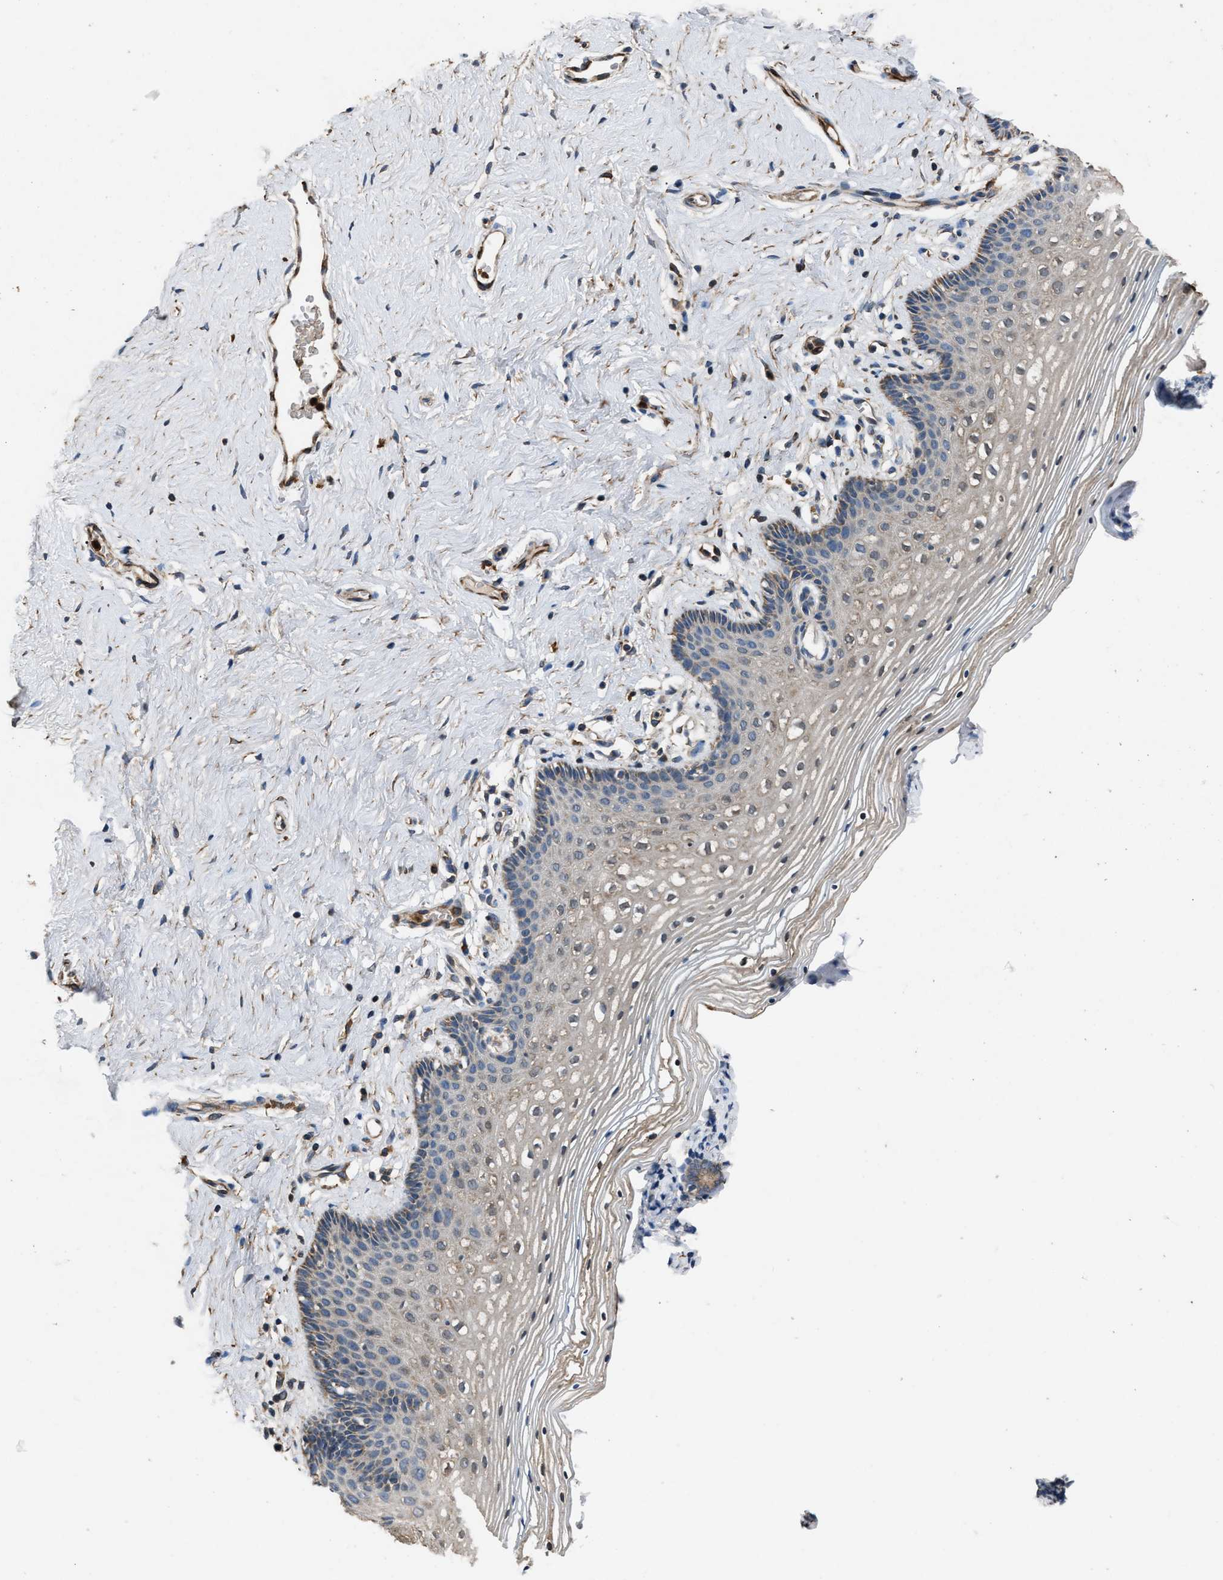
{"staining": {"intensity": "negative", "quantity": "none", "location": "none"}, "tissue": "vagina", "cell_type": "Squamous epithelial cells", "image_type": "normal", "snomed": [{"axis": "morphology", "description": "Normal tissue, NOS"}, {"axis": "topography", "description": "Vagina"}], "caption": "This is a photomicrograph of IHC staining of benign vagina, which shows no expression in squamous epithelial cells. (DAB (3,3'-diaminobenzidine) immunohistochemistry (IHC), high magnification).", "gene": "PPID", "patient": {"sex": "female", "age": 32}}